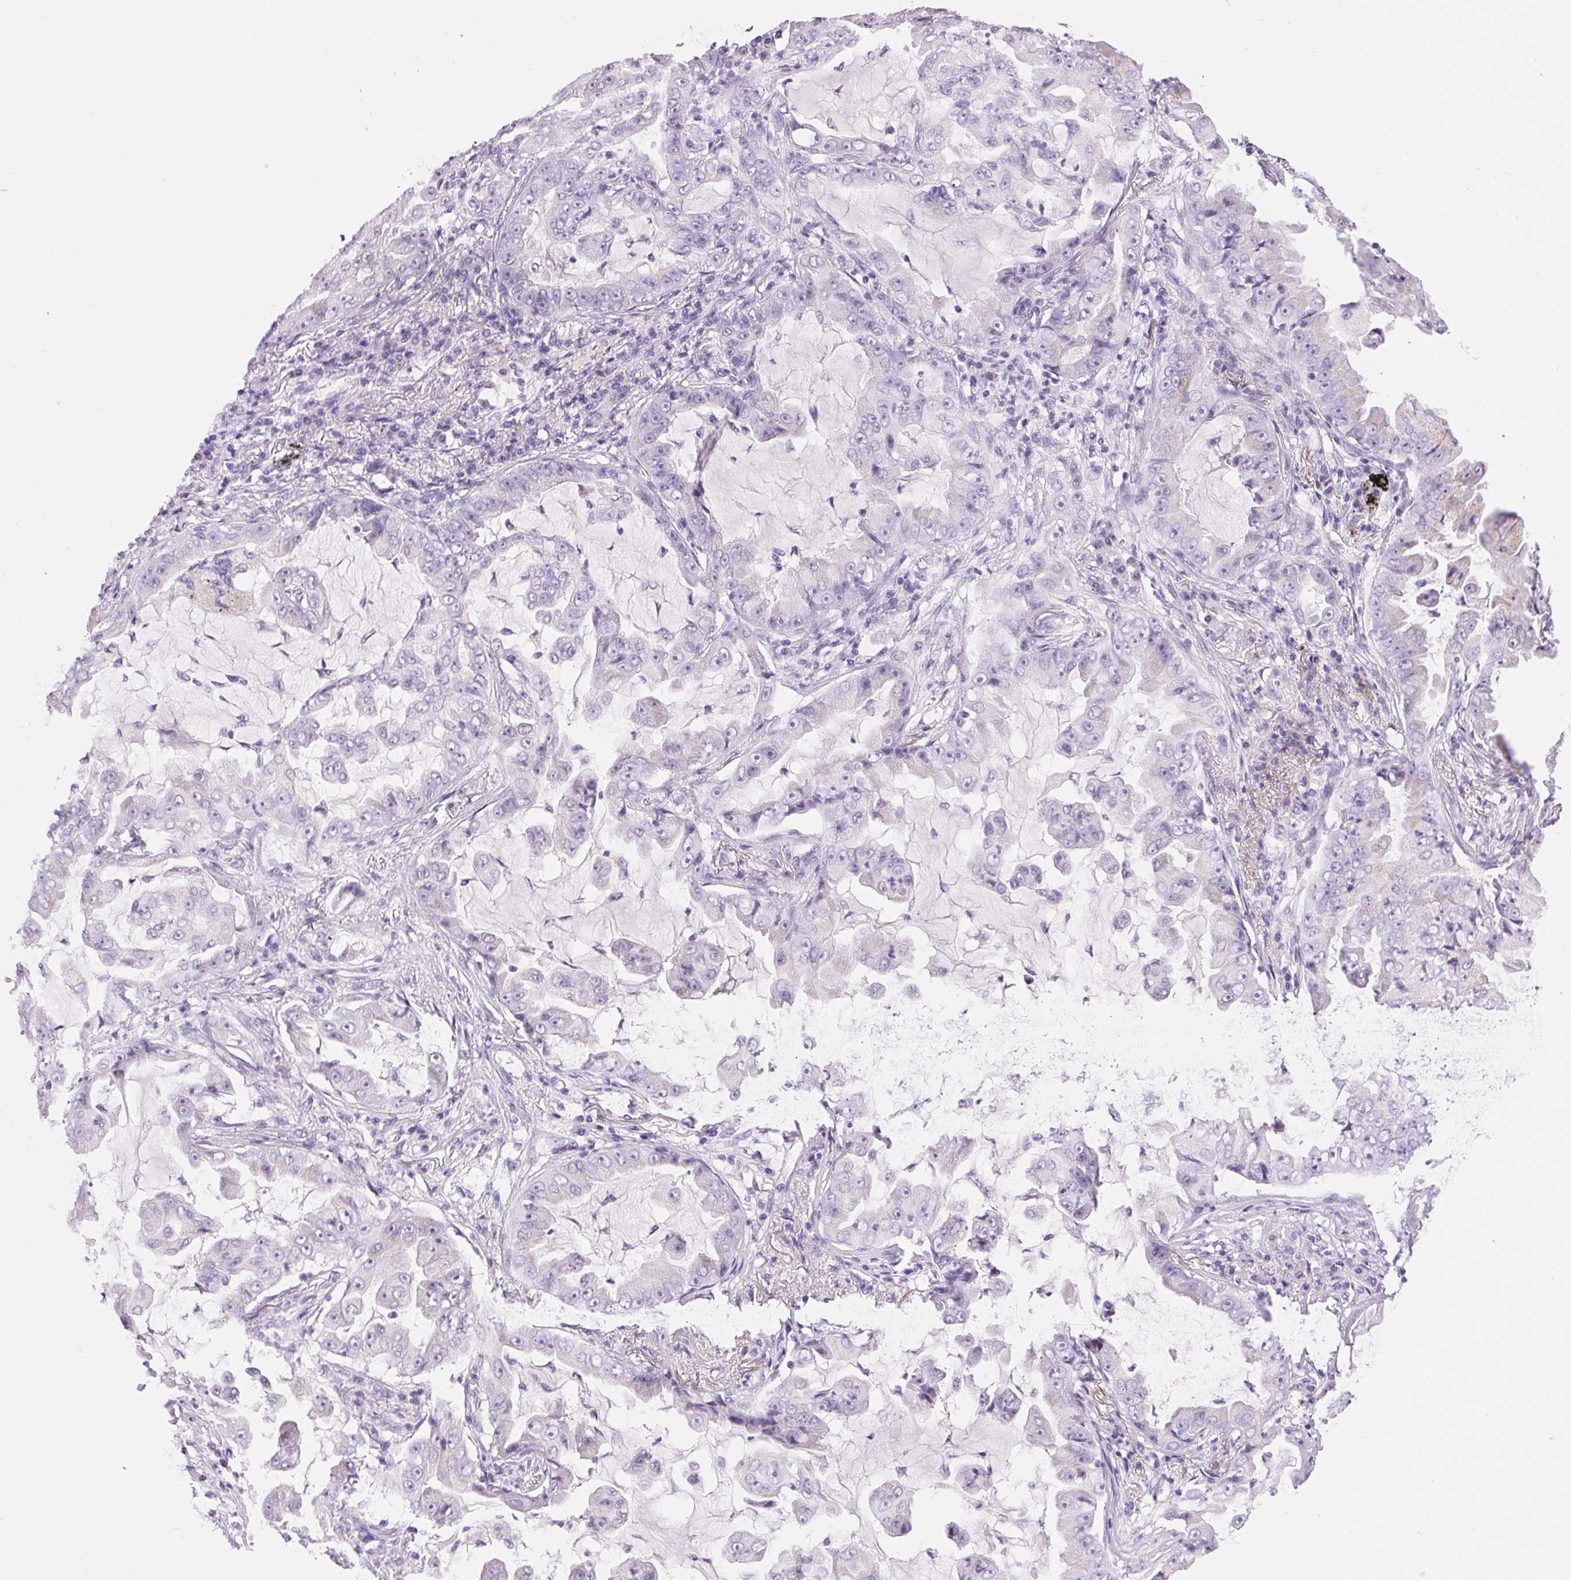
{"staining": {"intensity": "negative", "quantity": "none", "location": "none"}, "tissue": "lung cancer", "cell_type": "Tumor cells", "image_type": "cancer", "snomed": [{"axis": "morphology", "description": "Adenocarcinoma, NOS"}, {"axis": "topography", "description": "Lung"}], "caption": "Immunohistochemistry micrograph of neoplastic tissue: human lung adenocarcinoma stained with DAB demonstrates no significant protein positivity in tumor cells.", "gene": "SERPINB3", "patient": {"sex": "female", "age": 52}}